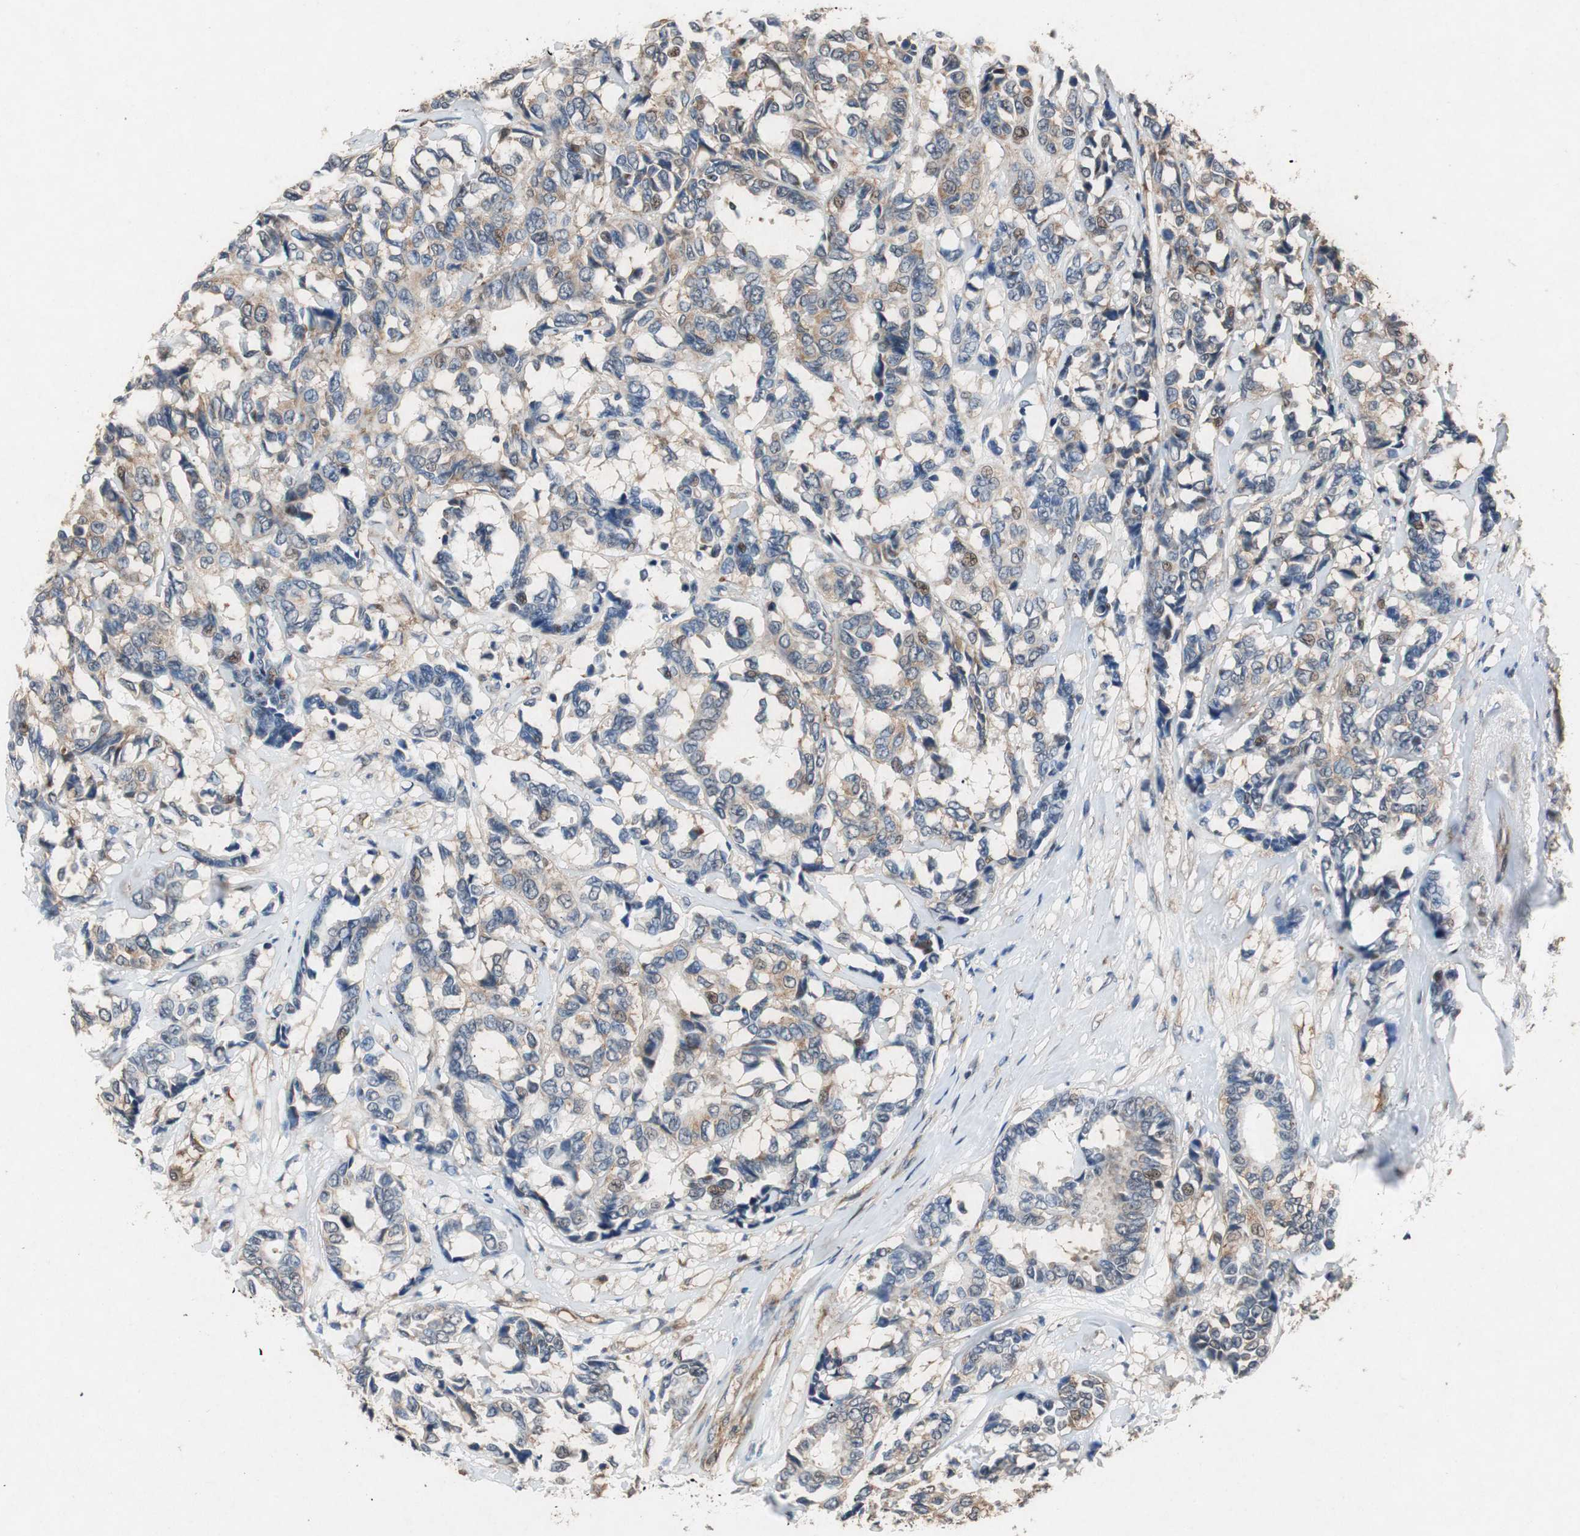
{"staining": {"intensity": "weak", "quantity": ">75%", "location": "cytoplasmic/membranous"}, "tissue": "breast cancer", "cell_type": "Tumor cells", "image_type": "cancer", "snomed": [{"axis": "morphology", "description": "Duct carcinoma"}, {"axis": "topography", "description": "Breast"}], "caption": "Immunohistochemistry (IHC) photomicrograph of neoplastic tissue: intraductal carcinoma (breast) stained using IHC exhibits low levels of weak protein expression localized specifically in the cytoplasmic/membranous of tumor cells, appearing as a cytoplasmic/membranous brown color.", "gene": "RPL35", "patient": {"sex": "female", "age": 87}}